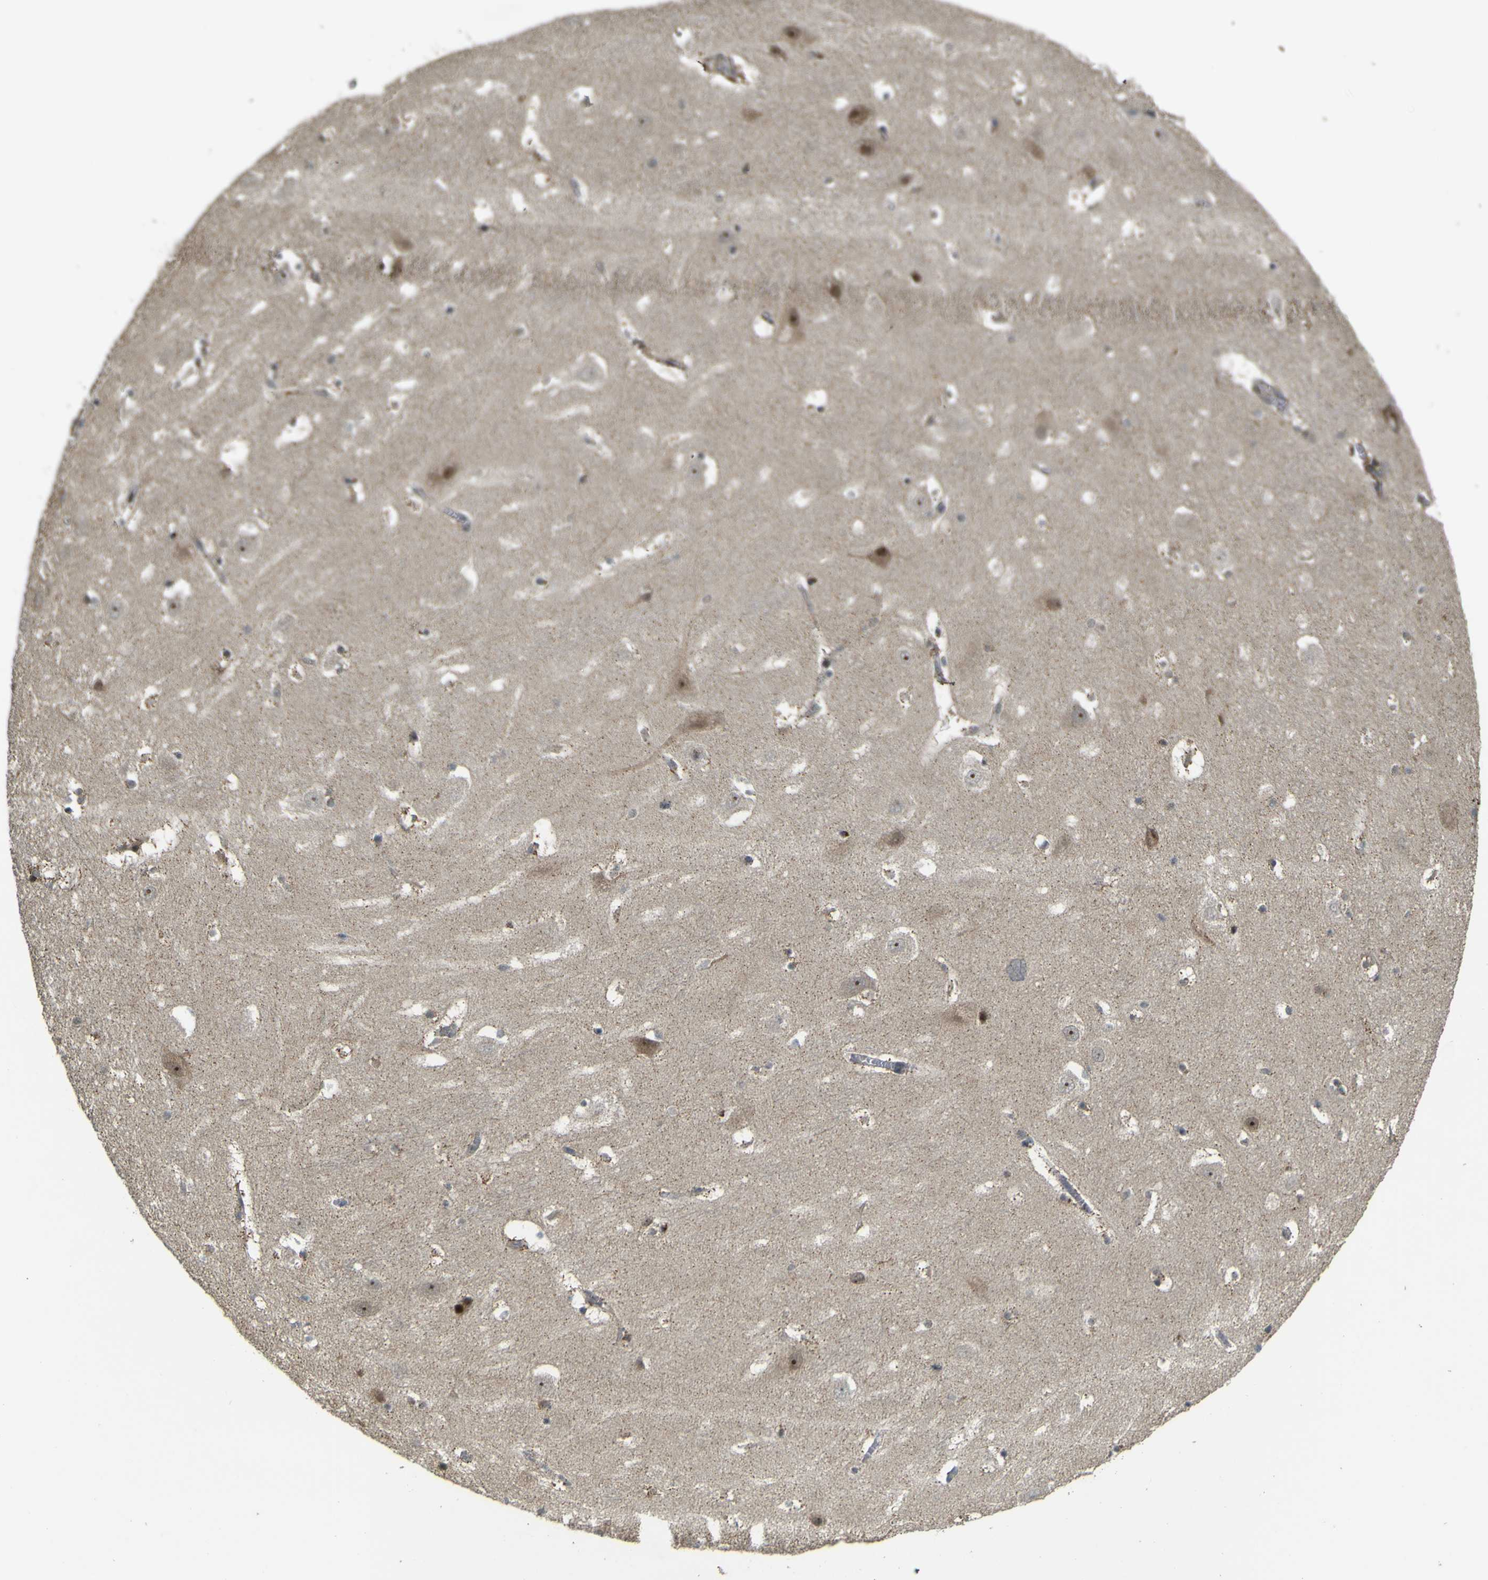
{"staining": {"intensity": "moderate", "quantity": ">75%", "location": "cytoplasmic/membranous"}, "tissue": "hippocampus", "cell_type": "Glial cells", "image_type": "normal", "snomed": [{"axis": "morphology", "description": "Normal tissue, NOS"}, {"axis": "topography", "description": "Hippocampus"}], "caption": "Hippocampus stained for a protein demonstrates moderate cytoplasmic/membranous positivity in glial cells. (brown staining indicates protein expression, while blue staining denotes nuclei).", "gene": "ACBD5", "patient": {"sex": "male", "age": 45}}